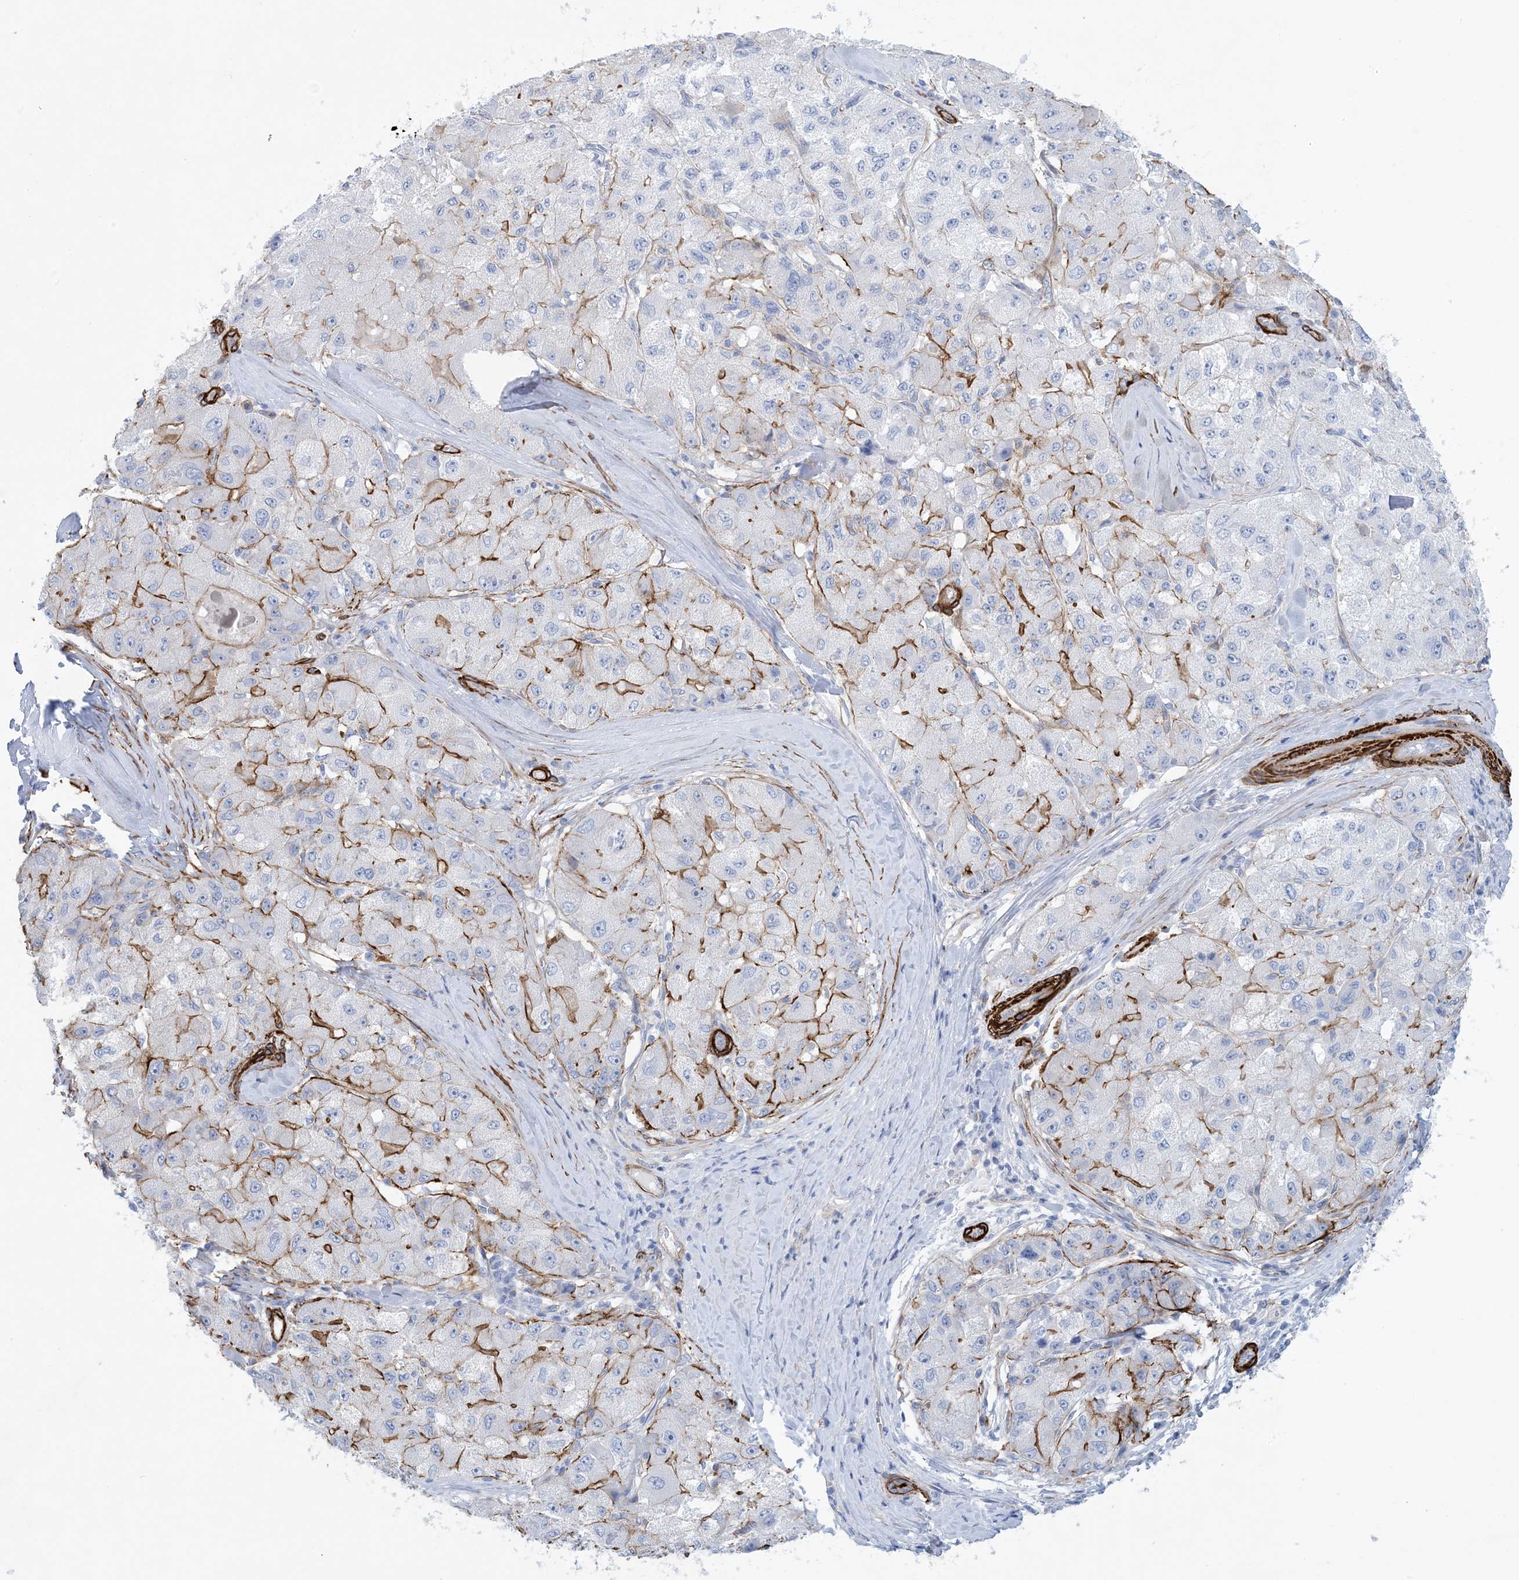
{"staining": {"intensity": "moderate", "quantity": "<25%", "location": "cytoplasmic/membranous"}, "tissue": "liver cancer", "cell_type": "Tumor cells", "image_type": "cancer", "snomed": [{"axis": "morphology", "description": "Carcinoma, Hepatocellular, NOS"}, {"axis": "topography", "description": "Liver"}], "caption": "Immunohistochemical staining of liver cancer demonstrates moderate cytoplasmic/membranous protein staining in approximately <25% of tumor cells.", "gene": "SHANK1", "patient": {"sex": "male", "age": 80}}